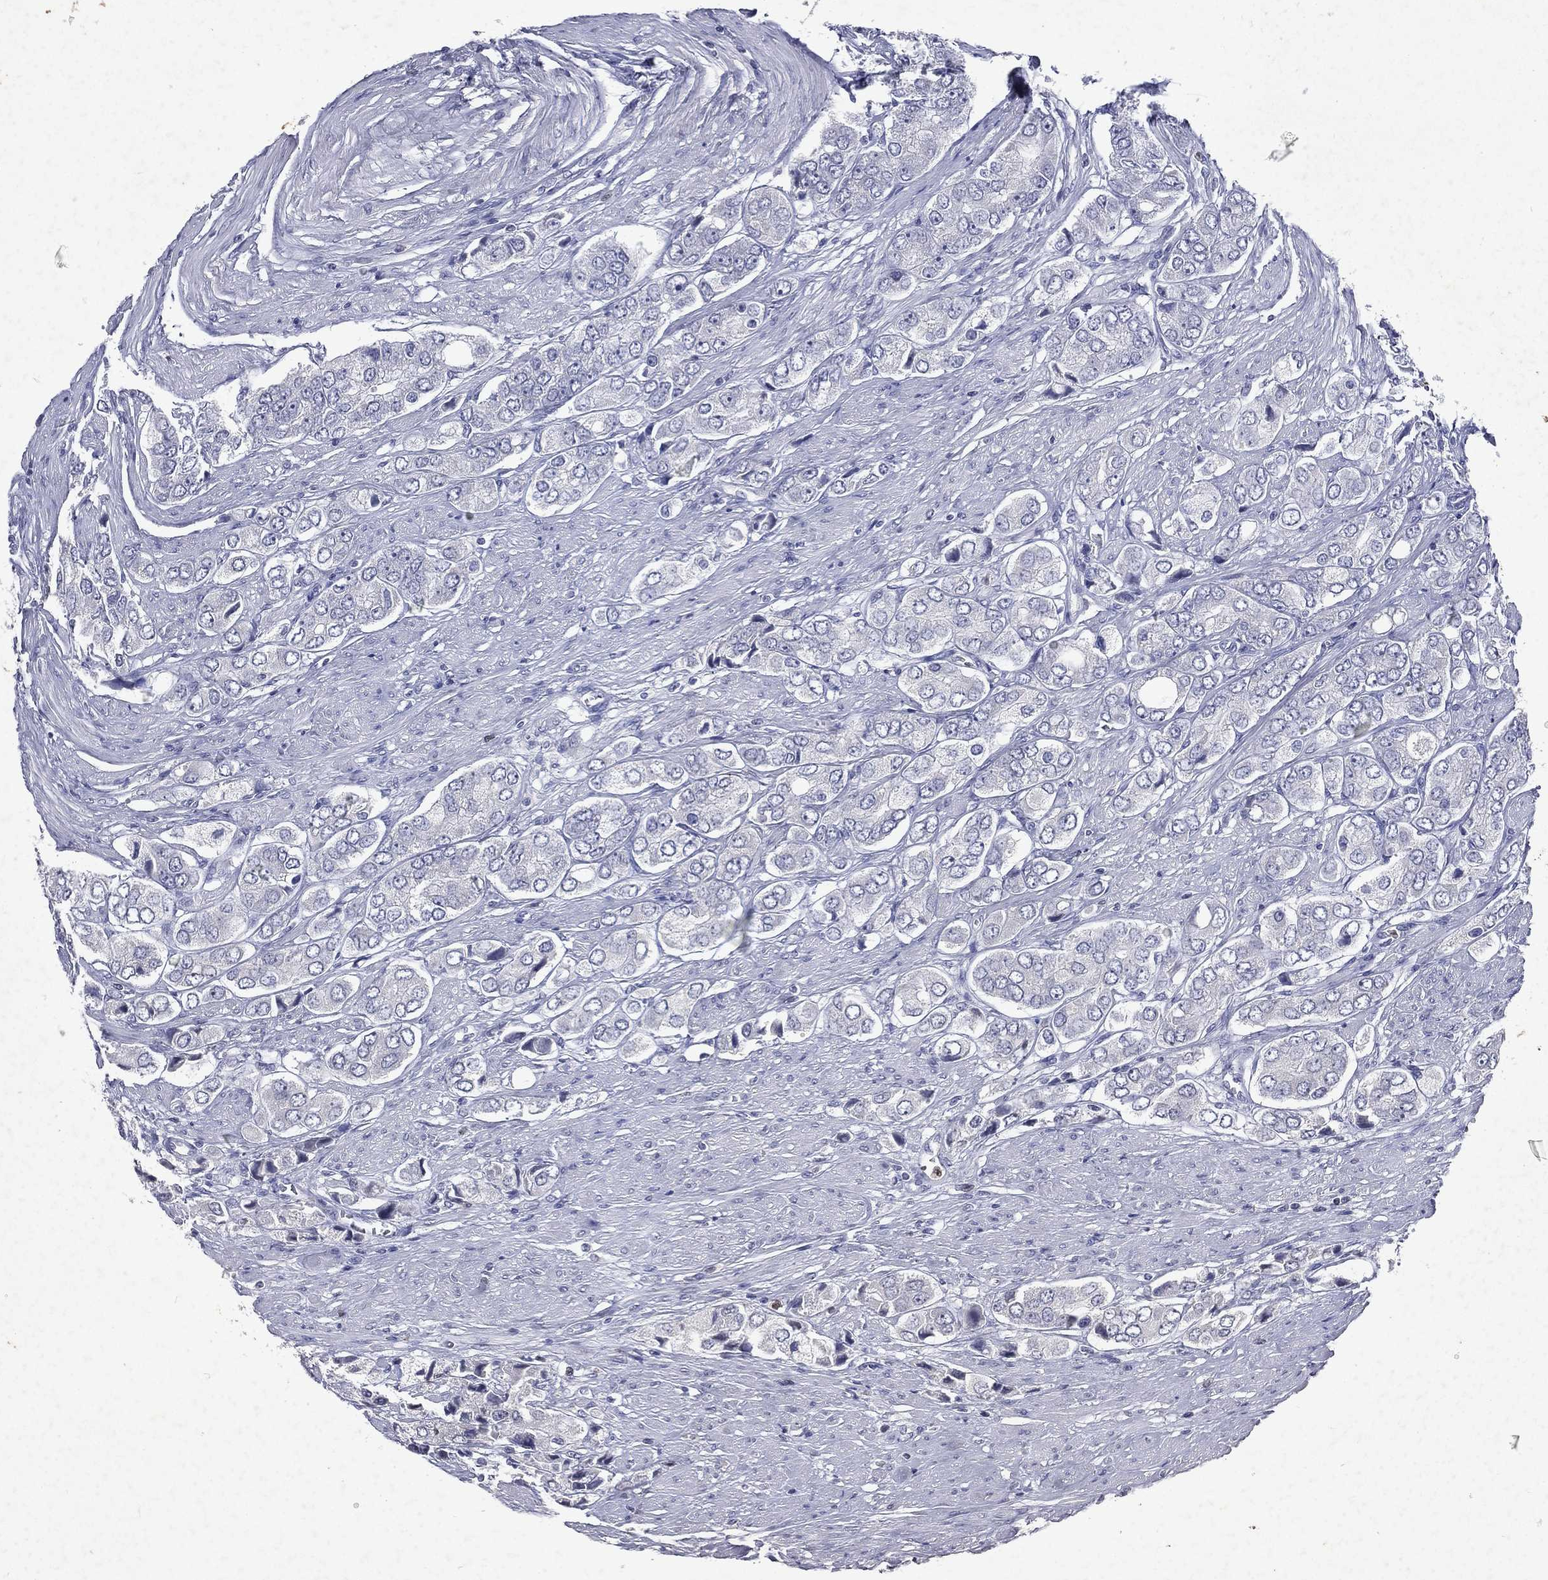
{"staining": {"intensity": "negative", "quantity": "none", "location": "none"}, "tissue": "prostate cancer", "cell_type": "Tumor cells", "image_type": "cancer", "snomed": [{"axis": "morphology", "description": "Adenocarcinoma, Low grade"}, {"axis": "topography", "description": "Prostate"}], "caption": "A histopathology image of human prostate cancer is negative for staining in tumor cells.", "gene": "SLC34A2", "patient": {"sex": "male", "age": 69}}